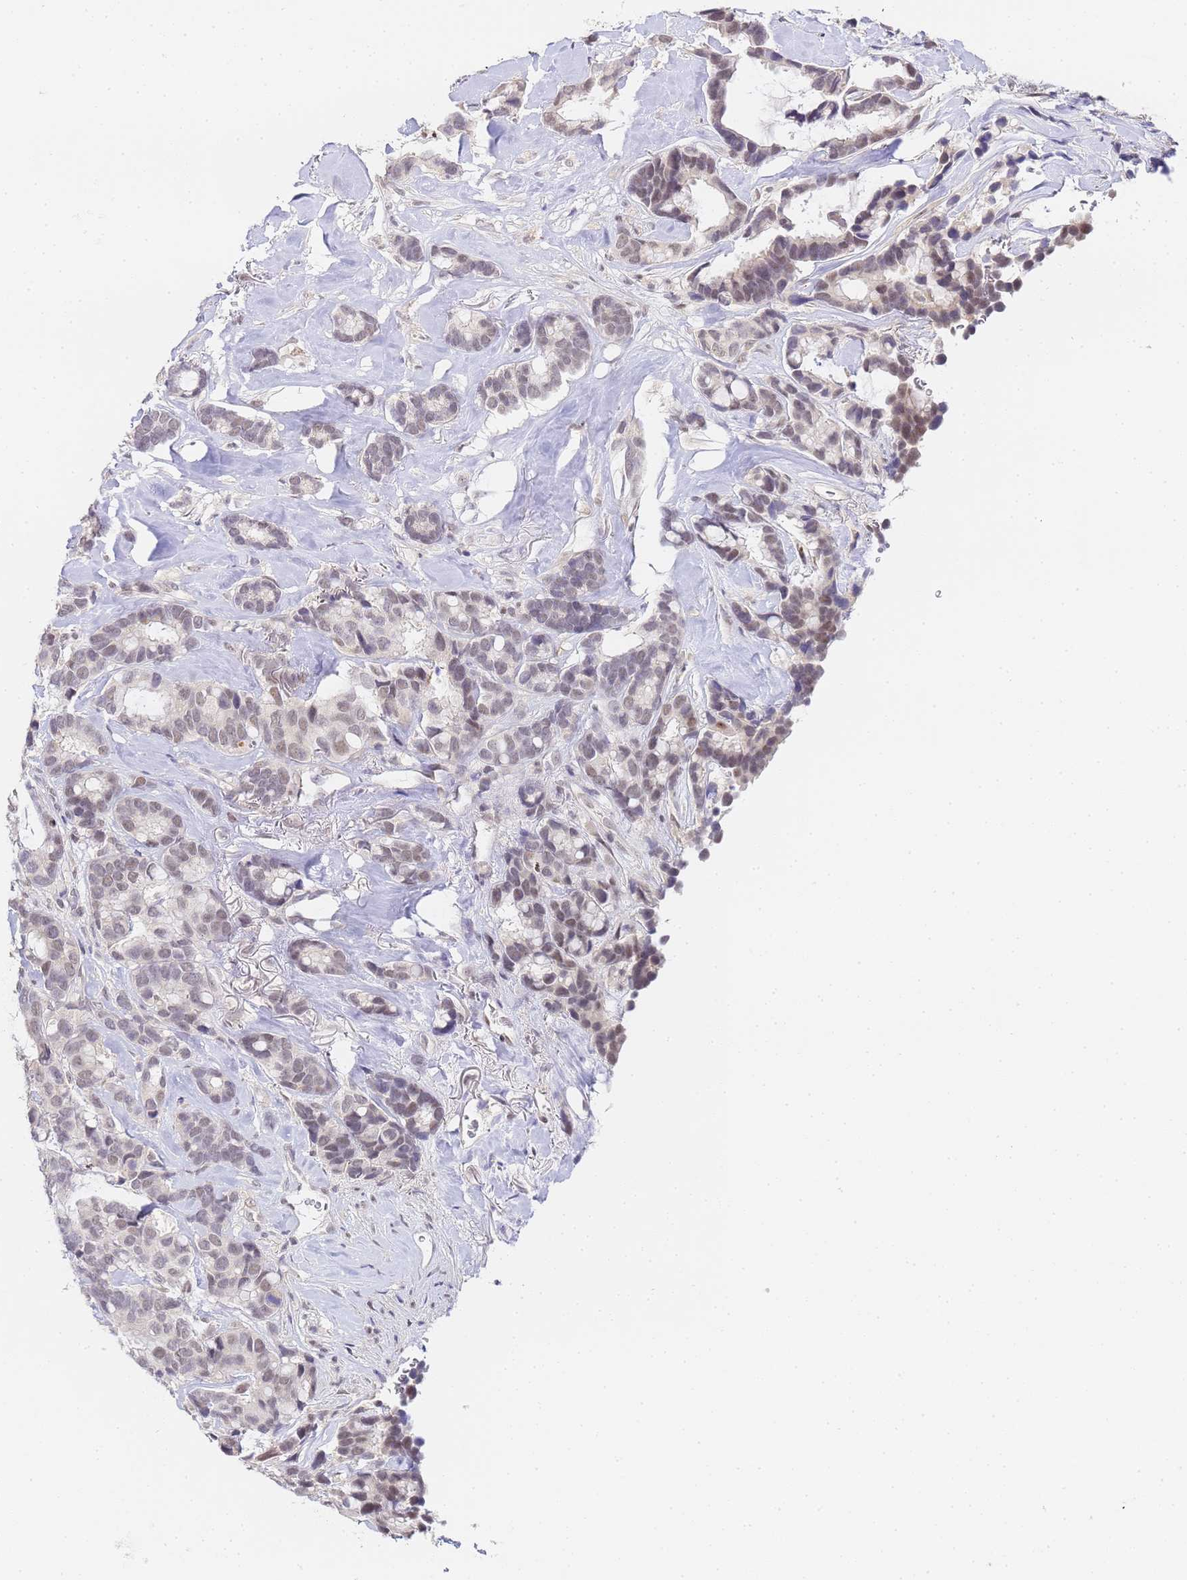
{"staining": {"intensity": "weak", "quantity": "25%-75%", "location": "nuclear"}, "tissue": "breast cancer", "cell_type": "Tumor cells", "image_type": "cancer", "snomed": [{"axis": "morphology", "description": "Duct carcinoma"}, {"axis": "topography", "description": "Breast"}], "caption": "Intraductal carcinoma (breast) stained with a protein marker displays weak staining in tumor cells.", "gene": "LSM3", "patient": {"sex": "female", "age": 87}}